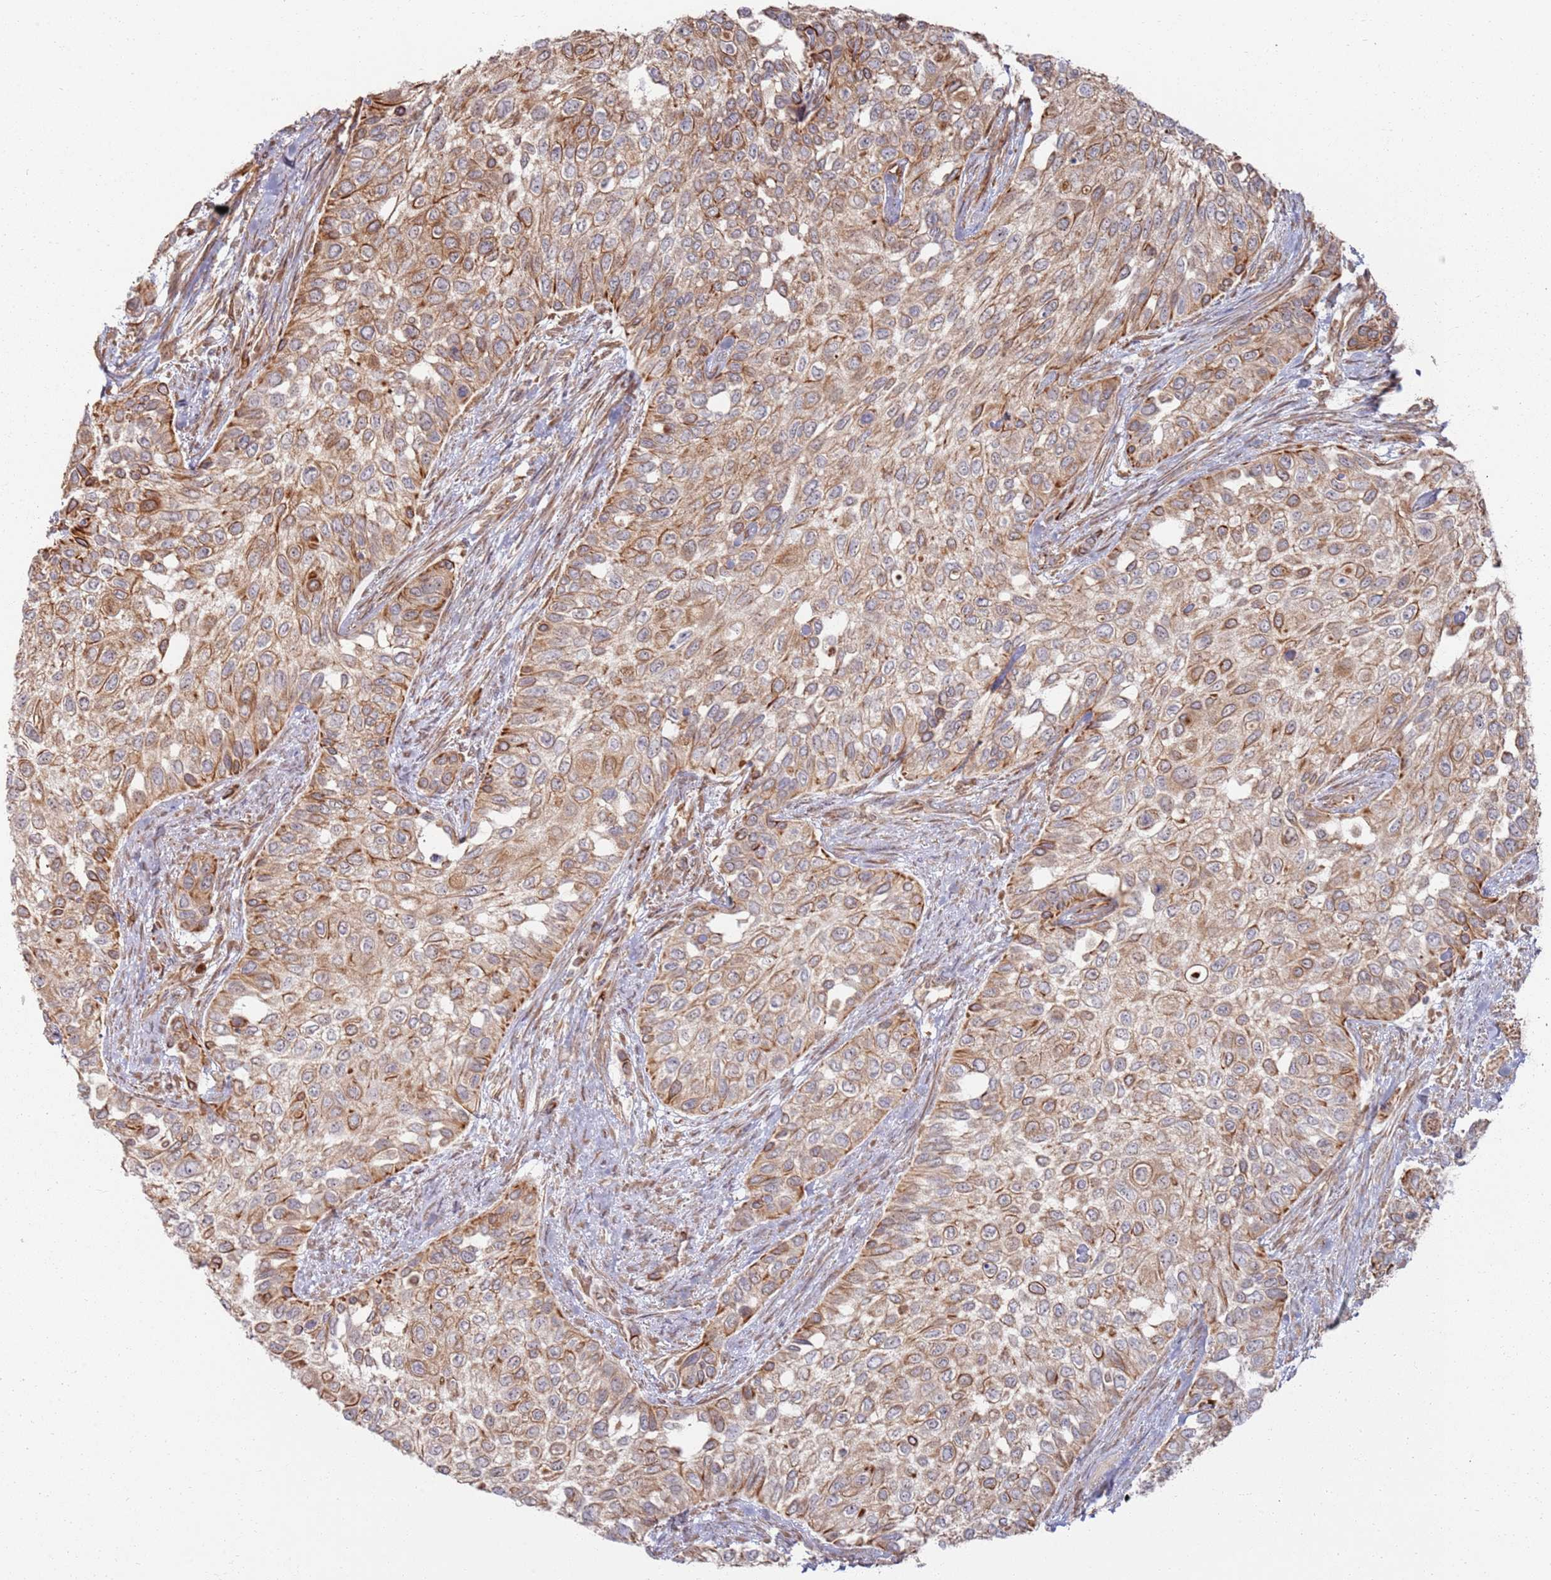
{"staining": {"intensity": "moderate", "quantity": ">75%", "location": "cytoplasmic/membranous"}, "tissue": "urothelial cancer", "cell_type": "Tumor cells", "image_type": "cancer", "snomed": [{"axis": "morphology", "description": "Normal tissue, NOS"}, {"axis": "morphology", "description": "Urothelial carcinoma, High grade"}, {"axis": "topography", "description": "Vascular tissue"}, {"axis": "topography", "description": "Urinary bladder"}], "caption": "Immunohistochemical staining of urothelial carcinoma (high-grade) exhibits moderate cytoplasmic/membranous protein positivity in approximately >75% of tumor cells. (IHC, brightfield microscopy, high magnification).", "gene": "PHF21A", "patient": {"sex": "female", "age": 56}}